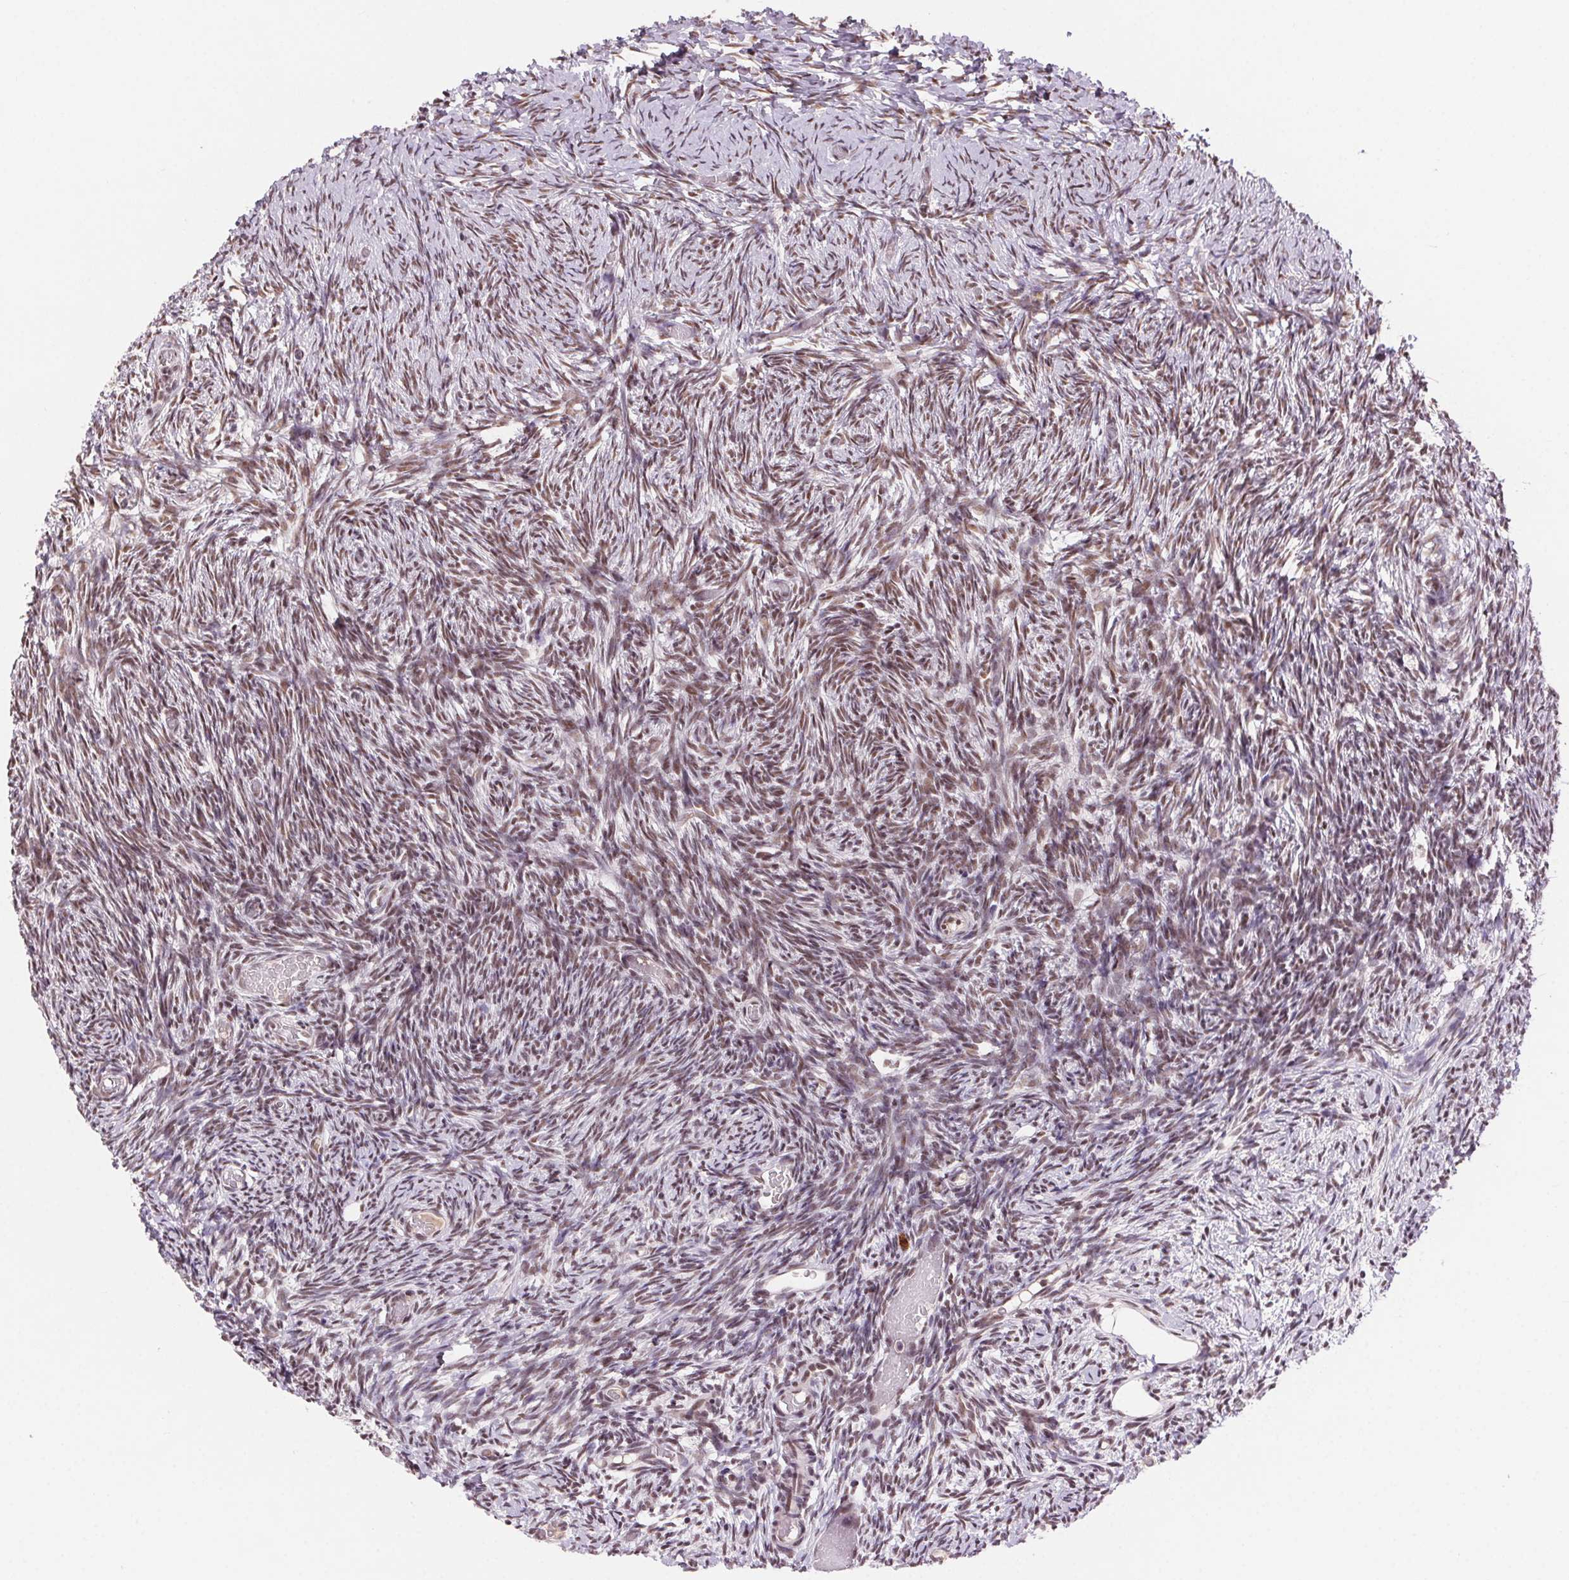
{"staining": {"intensity": "weak", "quantity": ">75%", "location": "nuclear"}, "tissue": "ovary", "cell_type": "Follicle cells", "image_type": "normal", "snomed": [{"axis": "morphology", "description": "Normal tissue, NOS"}, {"axis": "topography", "description": "Ovary"}], "caption": "Immunohistochemistry (IHC) staining of benign ovary, which displays low levels of weak nuclear staining in about >75% of follicle cells indicating weak nuclear protein positivity. The staining was performed using DAB (3,3'-diaminobenzidine) (brown) for protein detection and nuclei were counterstained in hematoxylin (blue).", "gene": "CD2BP2", "patient": {"sex": "female", "age": 39}}